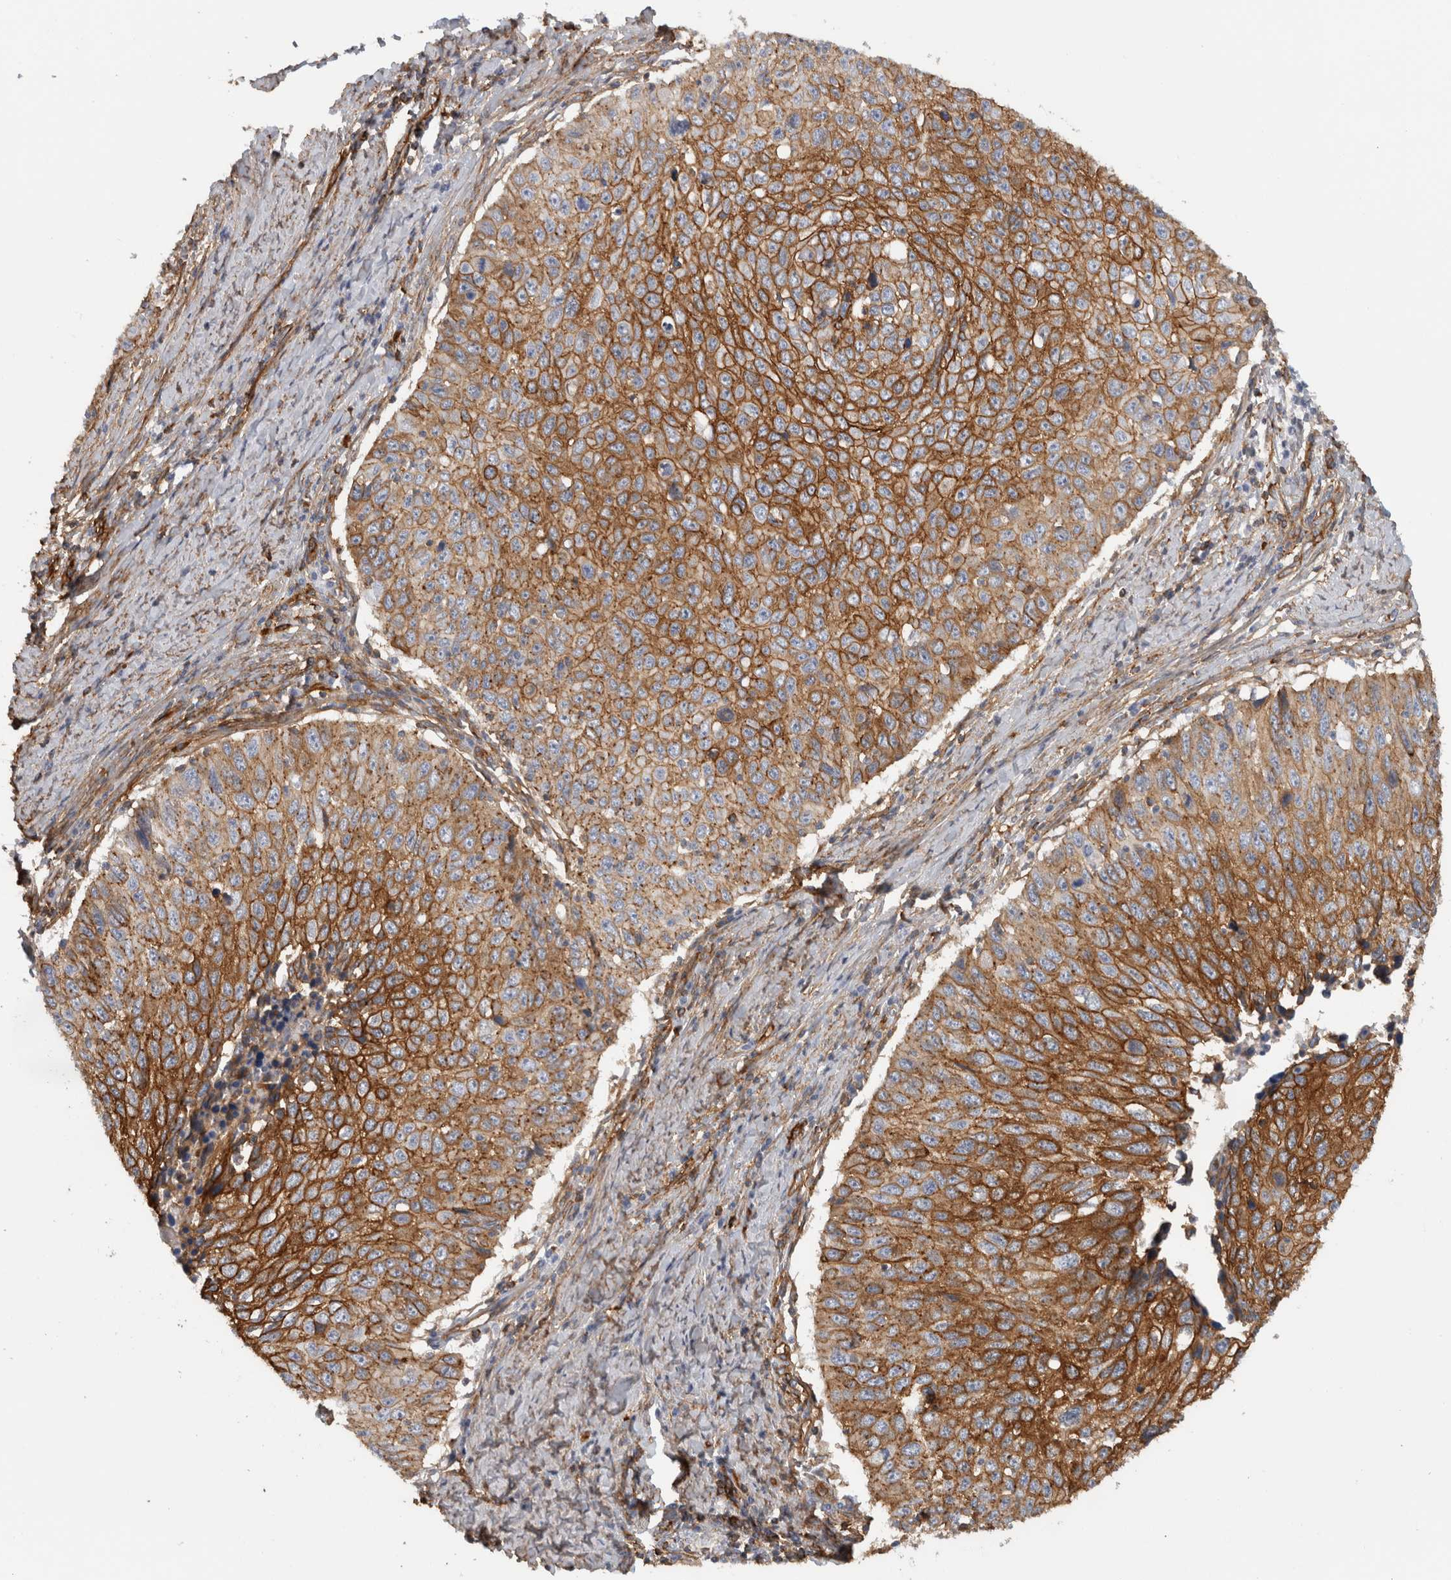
{"staining": {"intensity": "strong", "quantity": ">75%", "location": "cytoplasmic/membranous"}, "tissue": "cervical cancer", "cell_type": "Tumor cells", "image_type": "cancer", "snomed": [{"axis": "morphology", "description": "Squamous cell carcinoma, NOS"}, {"axis": "topography", "description": "Cervix"}], "caption": "An image showing strong cytoplasmic/membranous positivity in approximately >75% of tumor cells in cervical cancer, as visualized by brown immunohistochemical staining.", "gene": "AHNAK", "patient": {"sex": "female", "age": 53}}